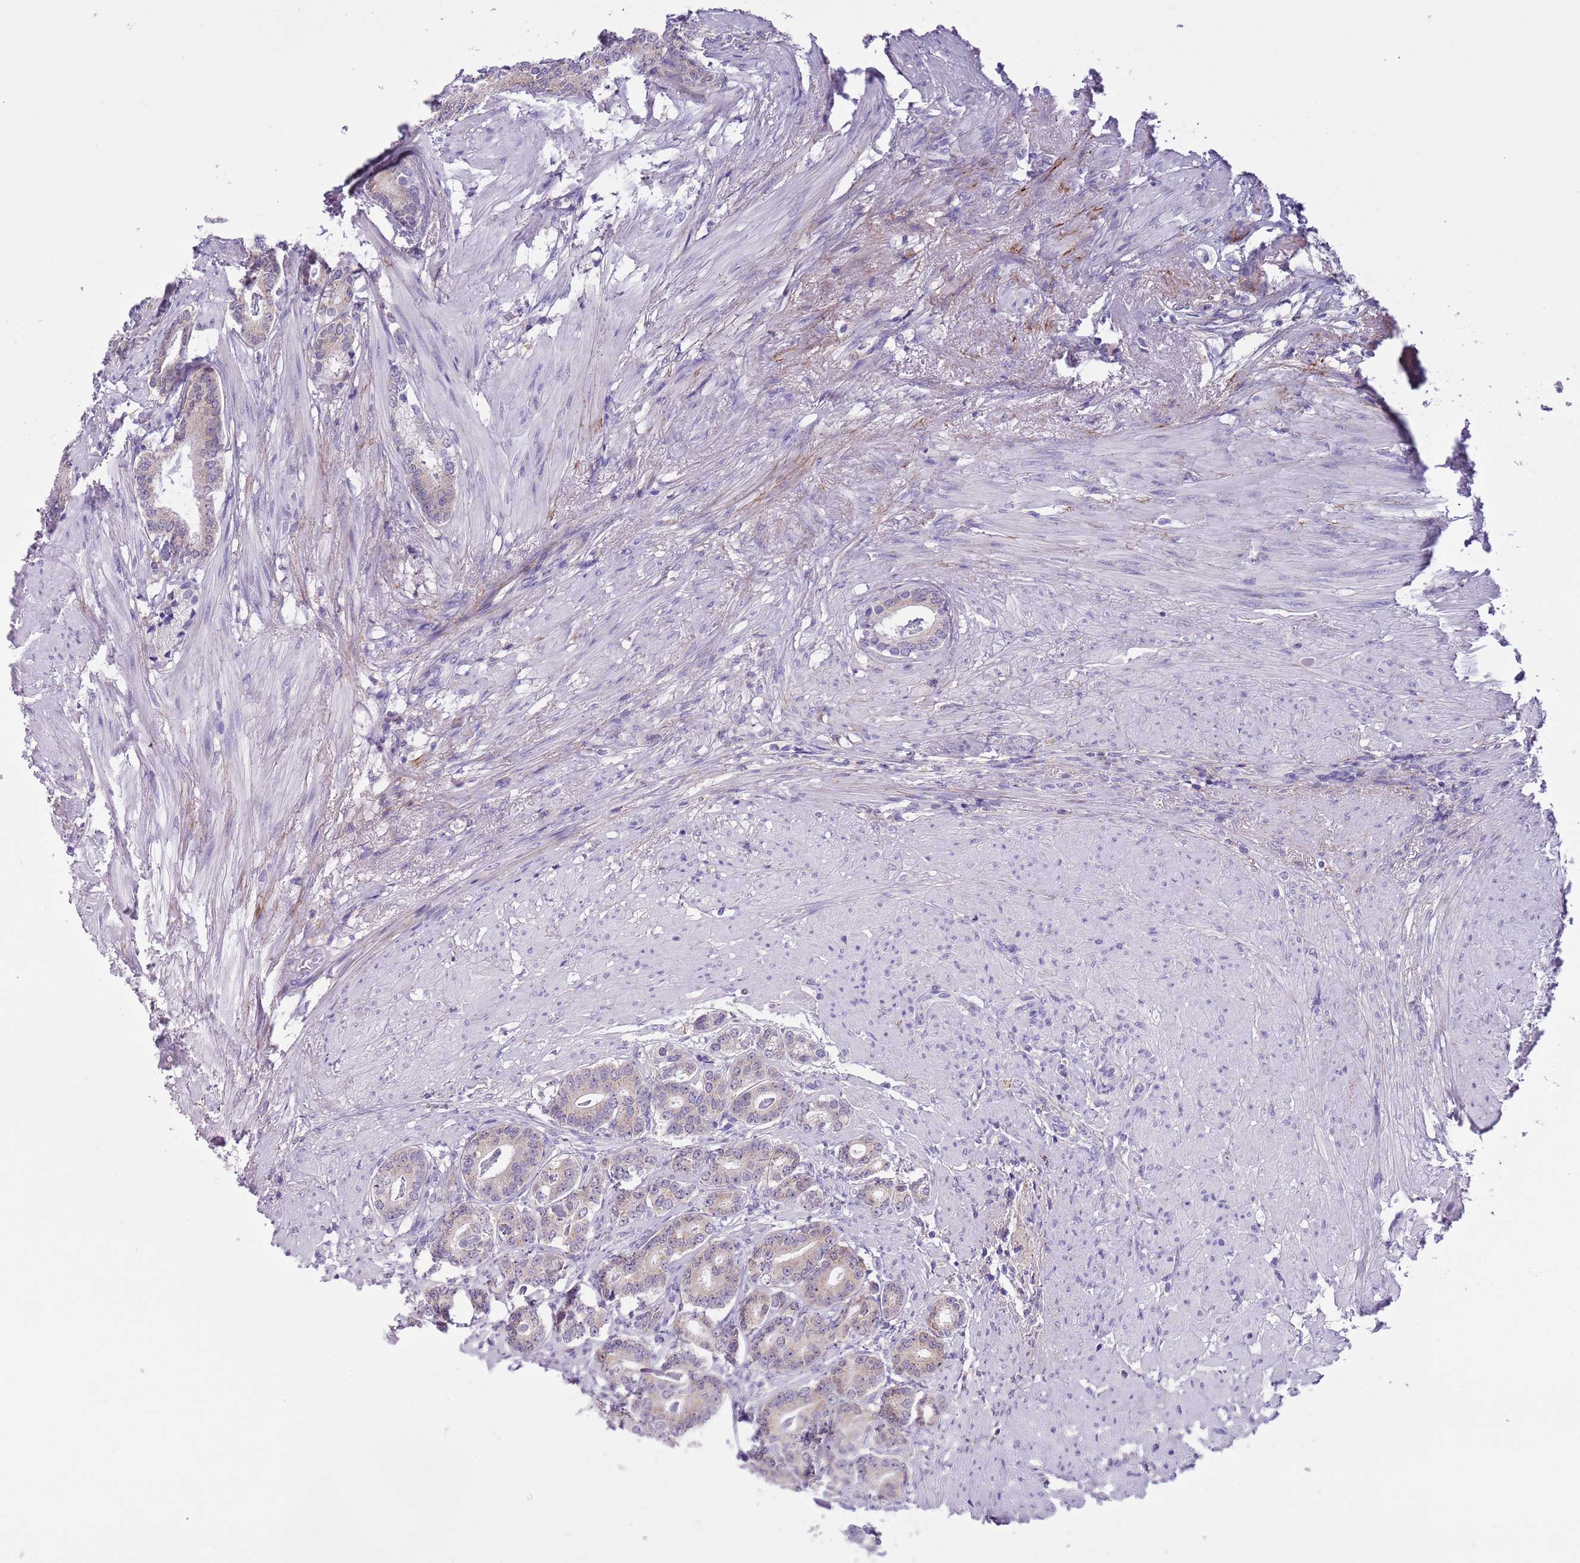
{"staining": {"intensity": "weak", "quantity": "25%-75%", "location": "cytoplasmic/membranous"}, "tissue": "prostate cancer", "cell_type": "Tumor cells", "image_type": "cancer", "snomed": [{"axis": "morphology", "description": "Adenocarcinoma, Low grade"}, {"axis": "topography", "description": "Prostate"}], "caption": "Protein staining of adenocarcinoma (low-grade) (prostate) tissue shows weak cytoplasmic/membranous positivity in approximately 25%-75% of tumor cells.", "gene": "PFKFB2", "patient": {"sex": "male", "age": 71}}